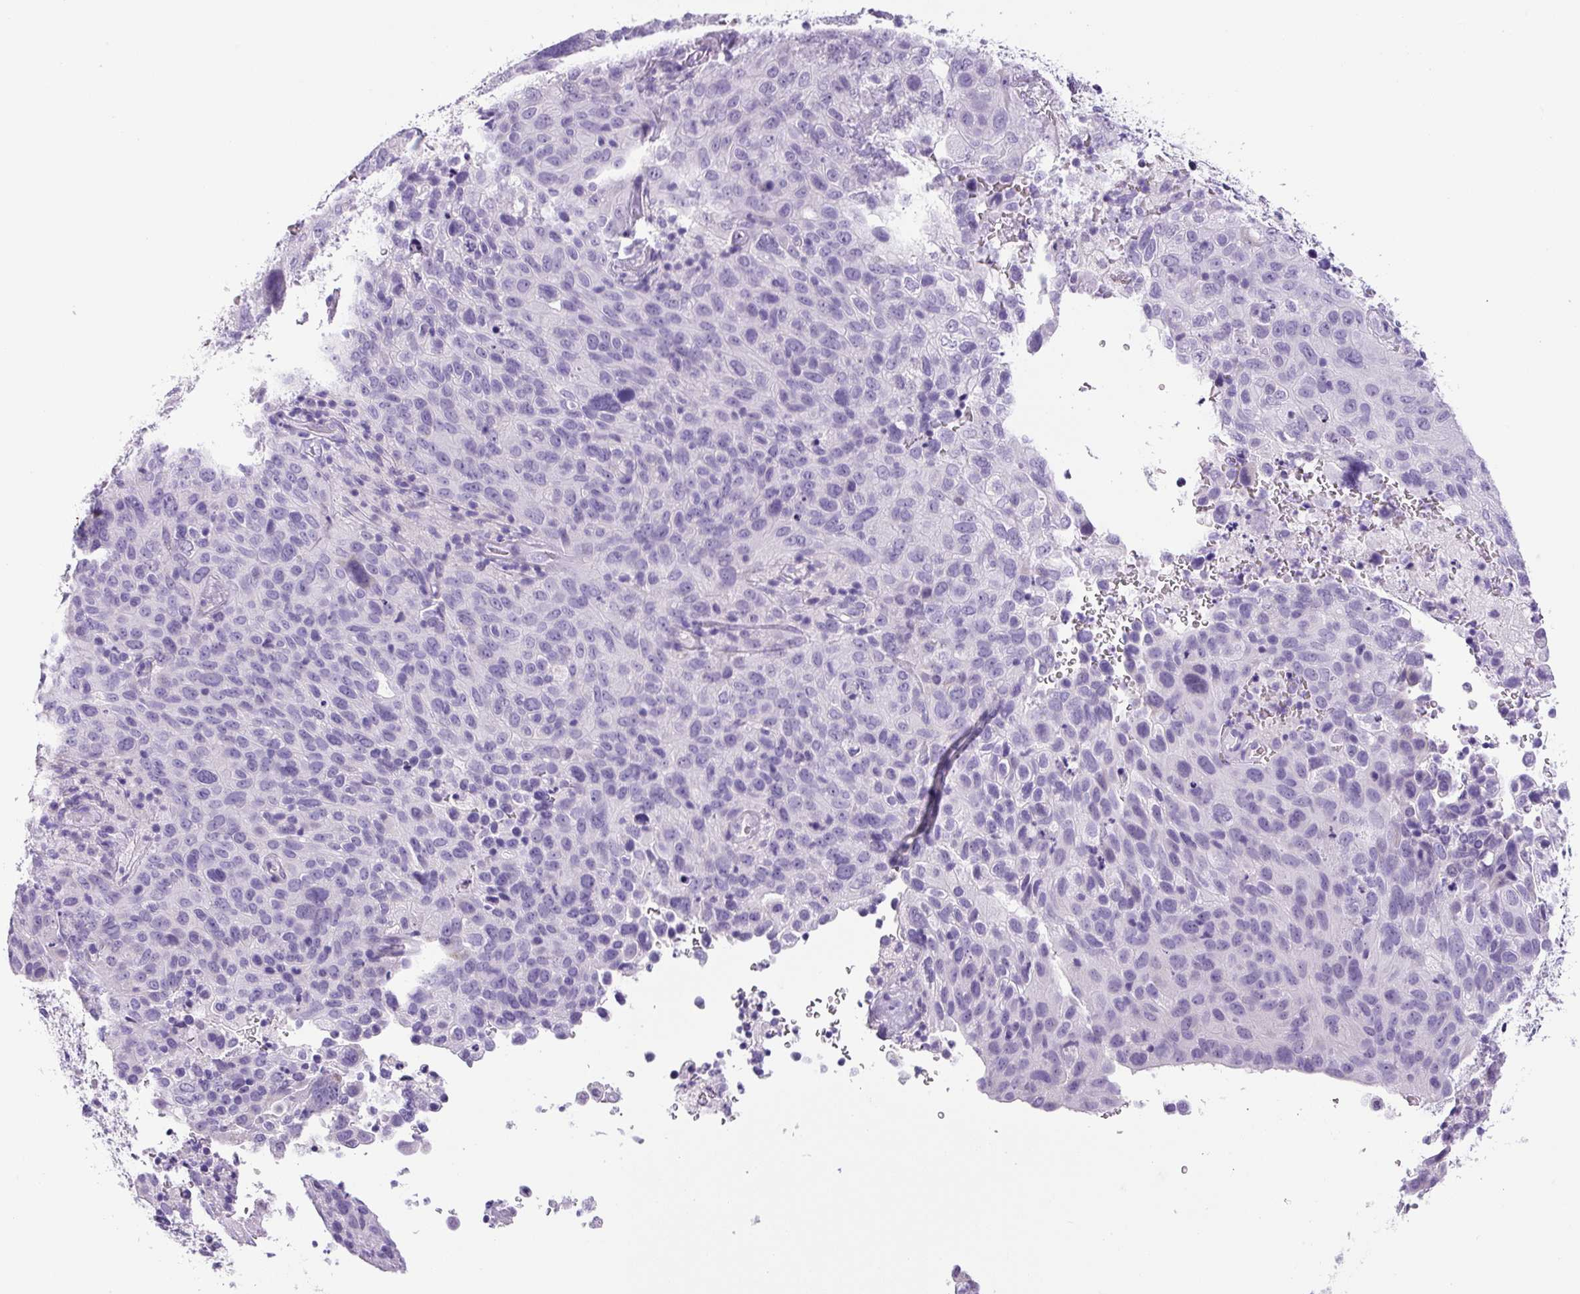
{"staining": {"intensity": "negative", "quantity": "none", "location": "none"}, "tissue": "cervical cancer", "cell_type": "Tumor cells", "image_type": "cancer", "snomed": [{"axis": "morphology", "description": "Squamous cell carcinoma, NOS"}, {"axis": "topography", "description": "Cervix"}], "caption": "This is an IHC micrograph of human cervical cancer (squamous cell carcinoma). There is no expression in tumor cells.", "gene": "CHGA", "patient": {"sex": "female", "age": 44}}